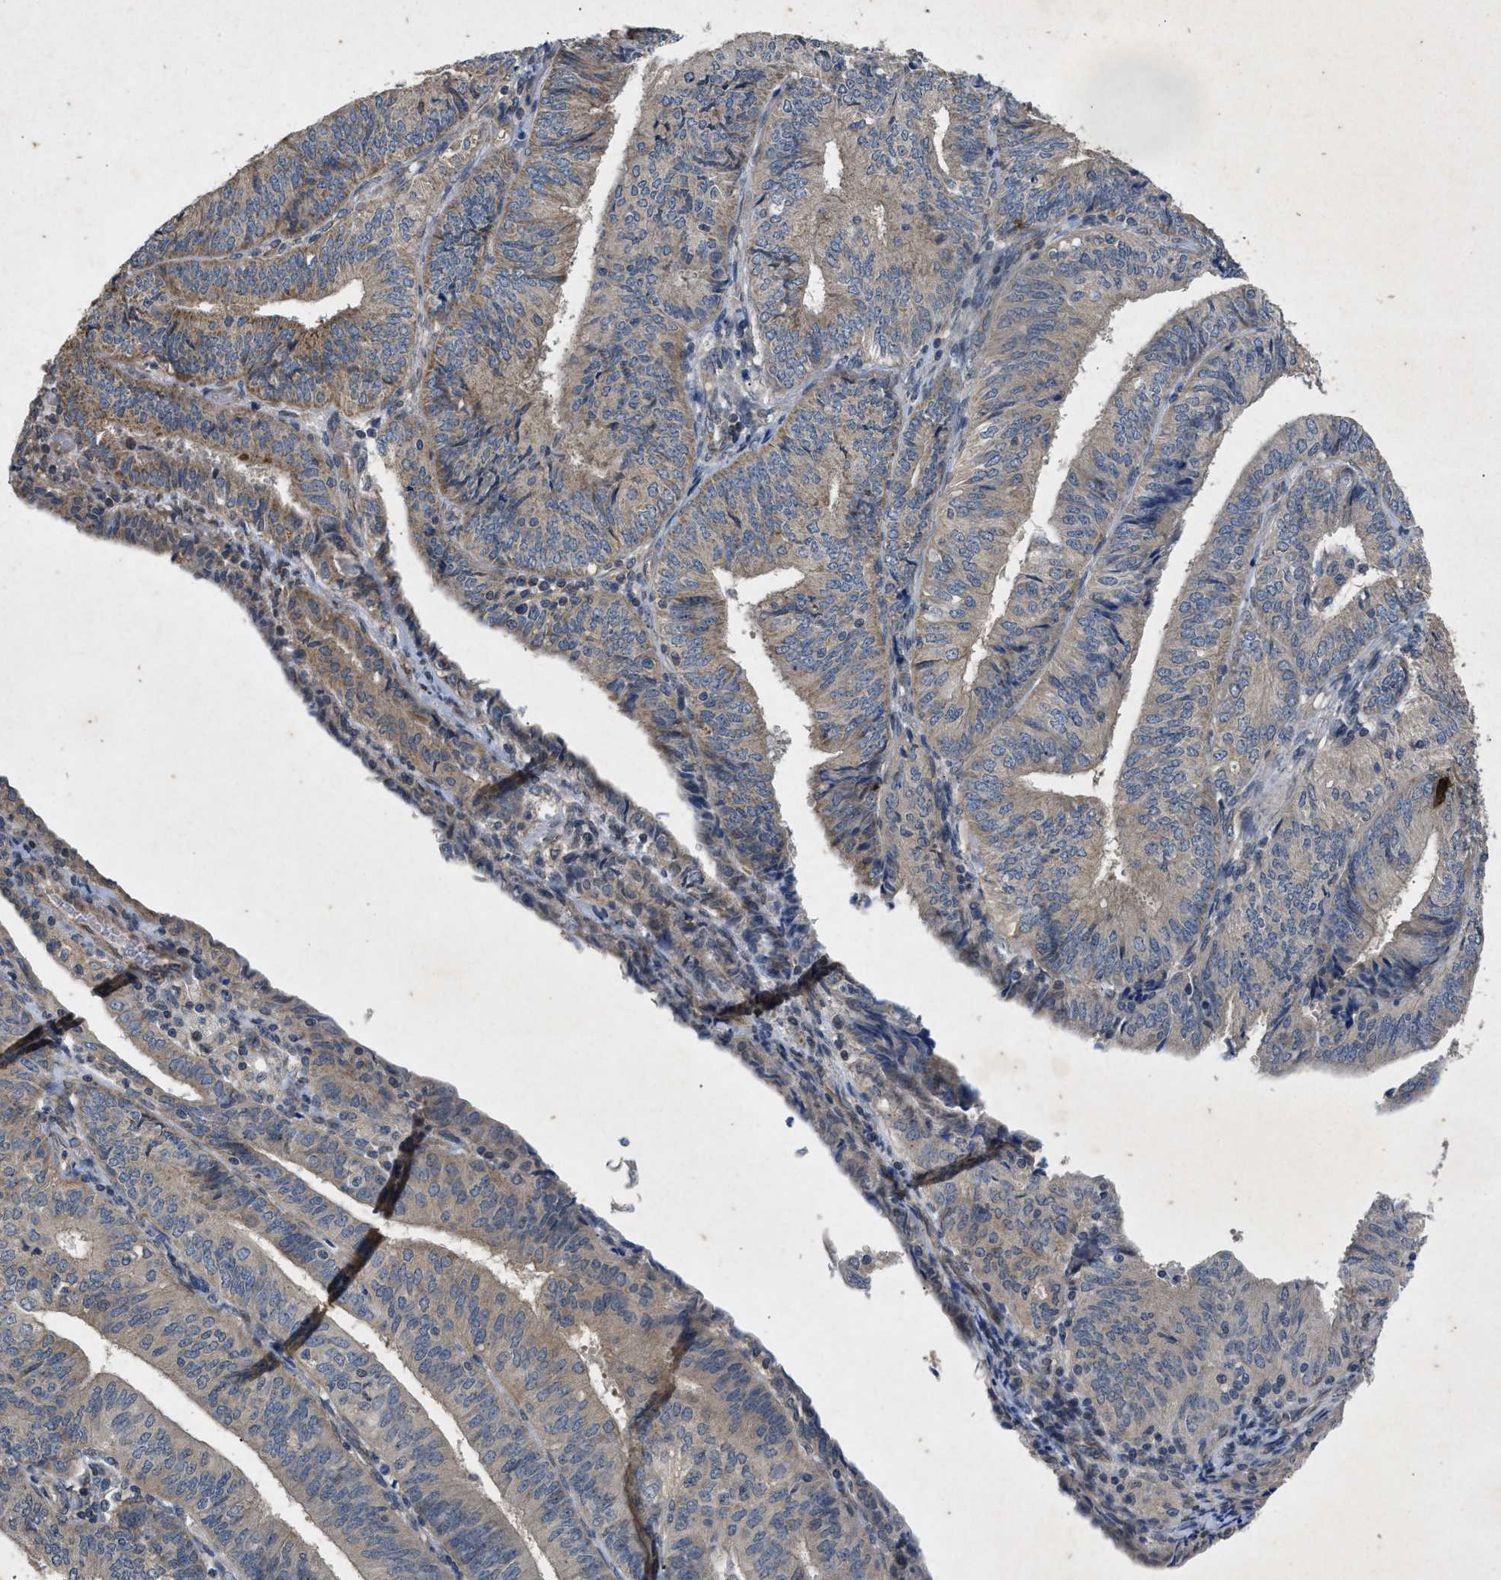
{"staining": {"intensity": "moderate", "quantity": "25%-75%", "location": "cytoplasmic/membranous"}, "tissue": "endometrial cancer", "cell_type": "Tumor cells", "image_type": "cancer", "snomed": [{"axis": "morphology", "description": "Adenocarcinoma, NOS"}, {"axis": "topography", "description": "Endometrium"}], "caption": "Endometrial adenocarcinoma was stained to show a protein in brown. There is medium levels of moderate cytoplasmic/membranous staining in approximately 25%-75% of tumor cells. The staining is performed using DAB brown chromogen to label protein expression. The nuclei are counter-stained blue using hematoxylin.", "gene": "PRKG2", "patient": {"sex": "female", "age": 58}}